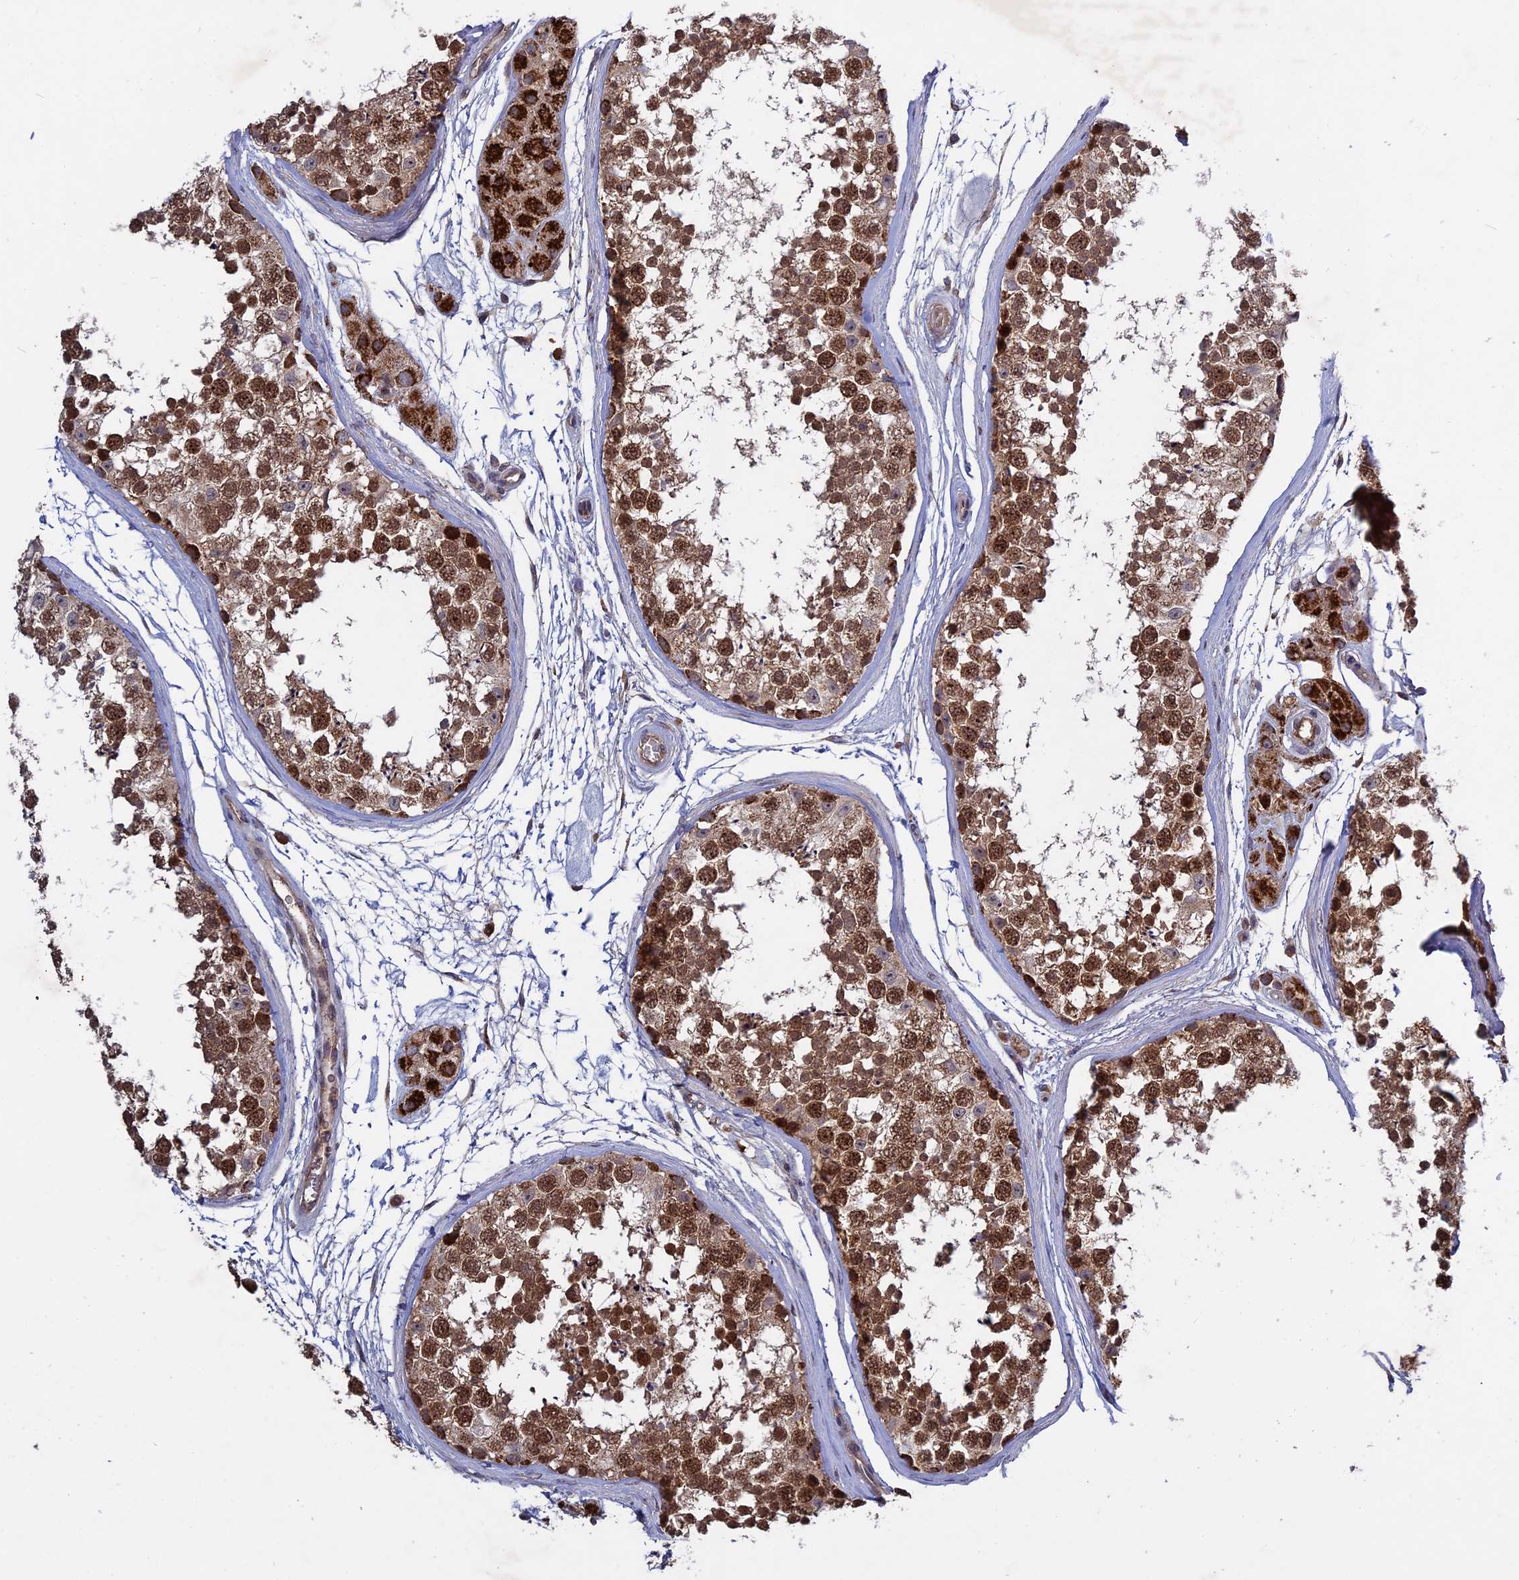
{"staining": {"intensity": "moderate", "quantity": ">75%", "location": "cytoplasmic/membranous,nuclear"}, "tissue": "testis", "cell_type": "Cells in seminiferous ducts", "image_type": "normal", "snomed": [{"axis": "morphology", "description": "Normal tissue, NOS"}, {"axis": "topography", "description": "Testis"}], "caption": "High-magnification brightfield microscopy of unremarkable testis stained with DAB (brown) and counterstained with hematoxylin (blue). cells in seminiferous ducts exhibit moderate cytoplasmic/membranous,nuclear staining is present in approximately>75% of cells. The staining was performed using DAB (3,3'-diaminobenzidine), with brown indicating positive protein expression. Nuclei are stained blue with hematoxylin.", "gene": "RAB15", "patient": {"sex": "male", "age": 56}}